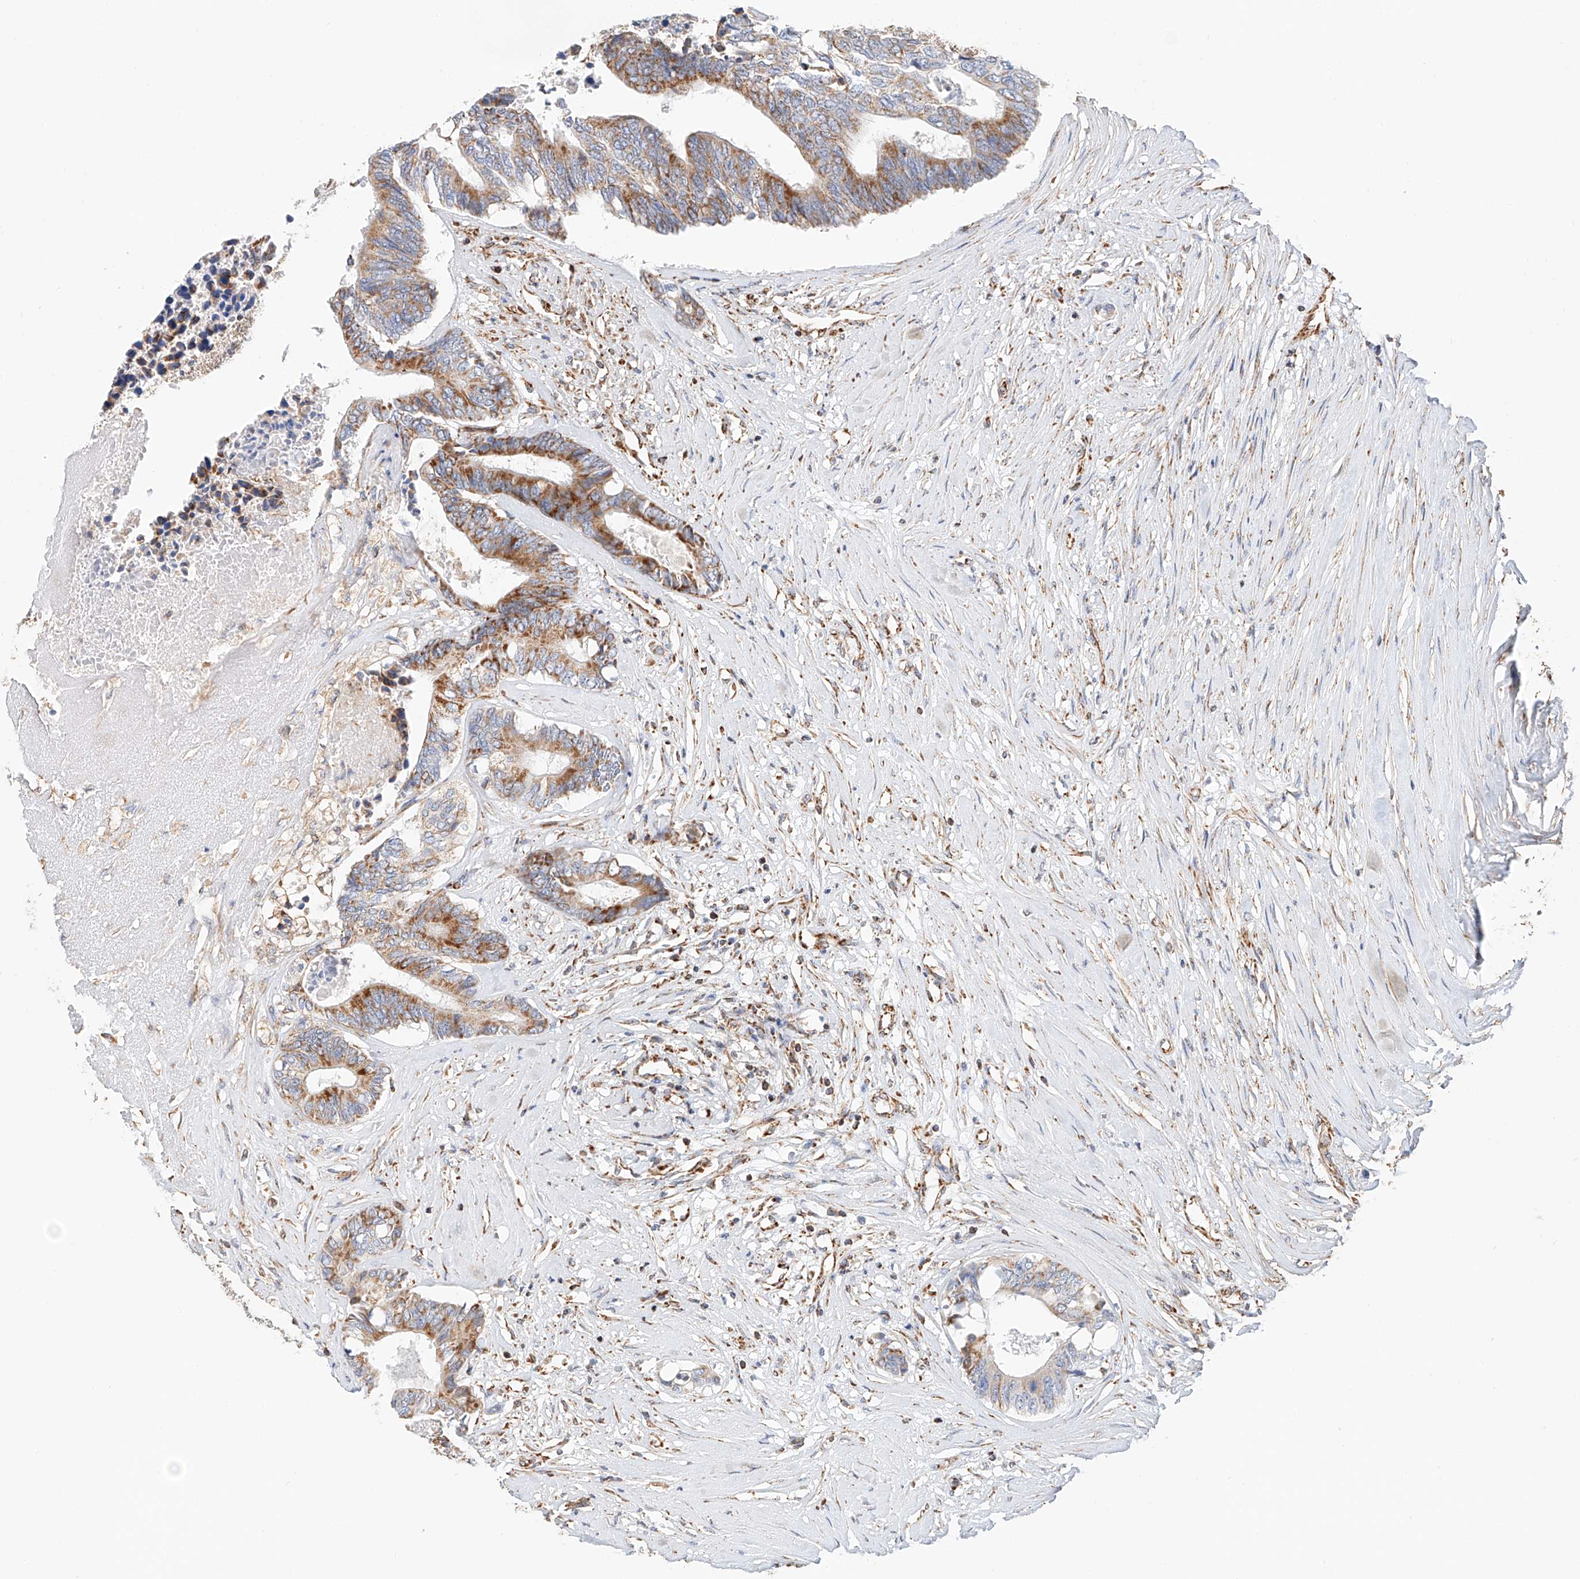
{"staining": {"intensity": "moderate", "quantity": ">75%", "location": "cytoplasmic/membranous"}, "tissue": "colorectal cancer", "cell_type": "Tumor cells", "image_type": "cancer", "snomed": [{"axis": "morphology", "description": "Adenocarcinoma, NOS"}, {"axis": "topography", "description": "Rectum"}], "caption": "Adenocarcinoma (colorectal) stained with DAB (3,3'-diaminobenzidine) immunohistochemistry (IHC) shows medium levels of moderate cytoplasmic/membranous expression in approximately >75% of tumor cells.", "gene": "NDUFV3", "patient": {"sex": "male", "age": 63}}